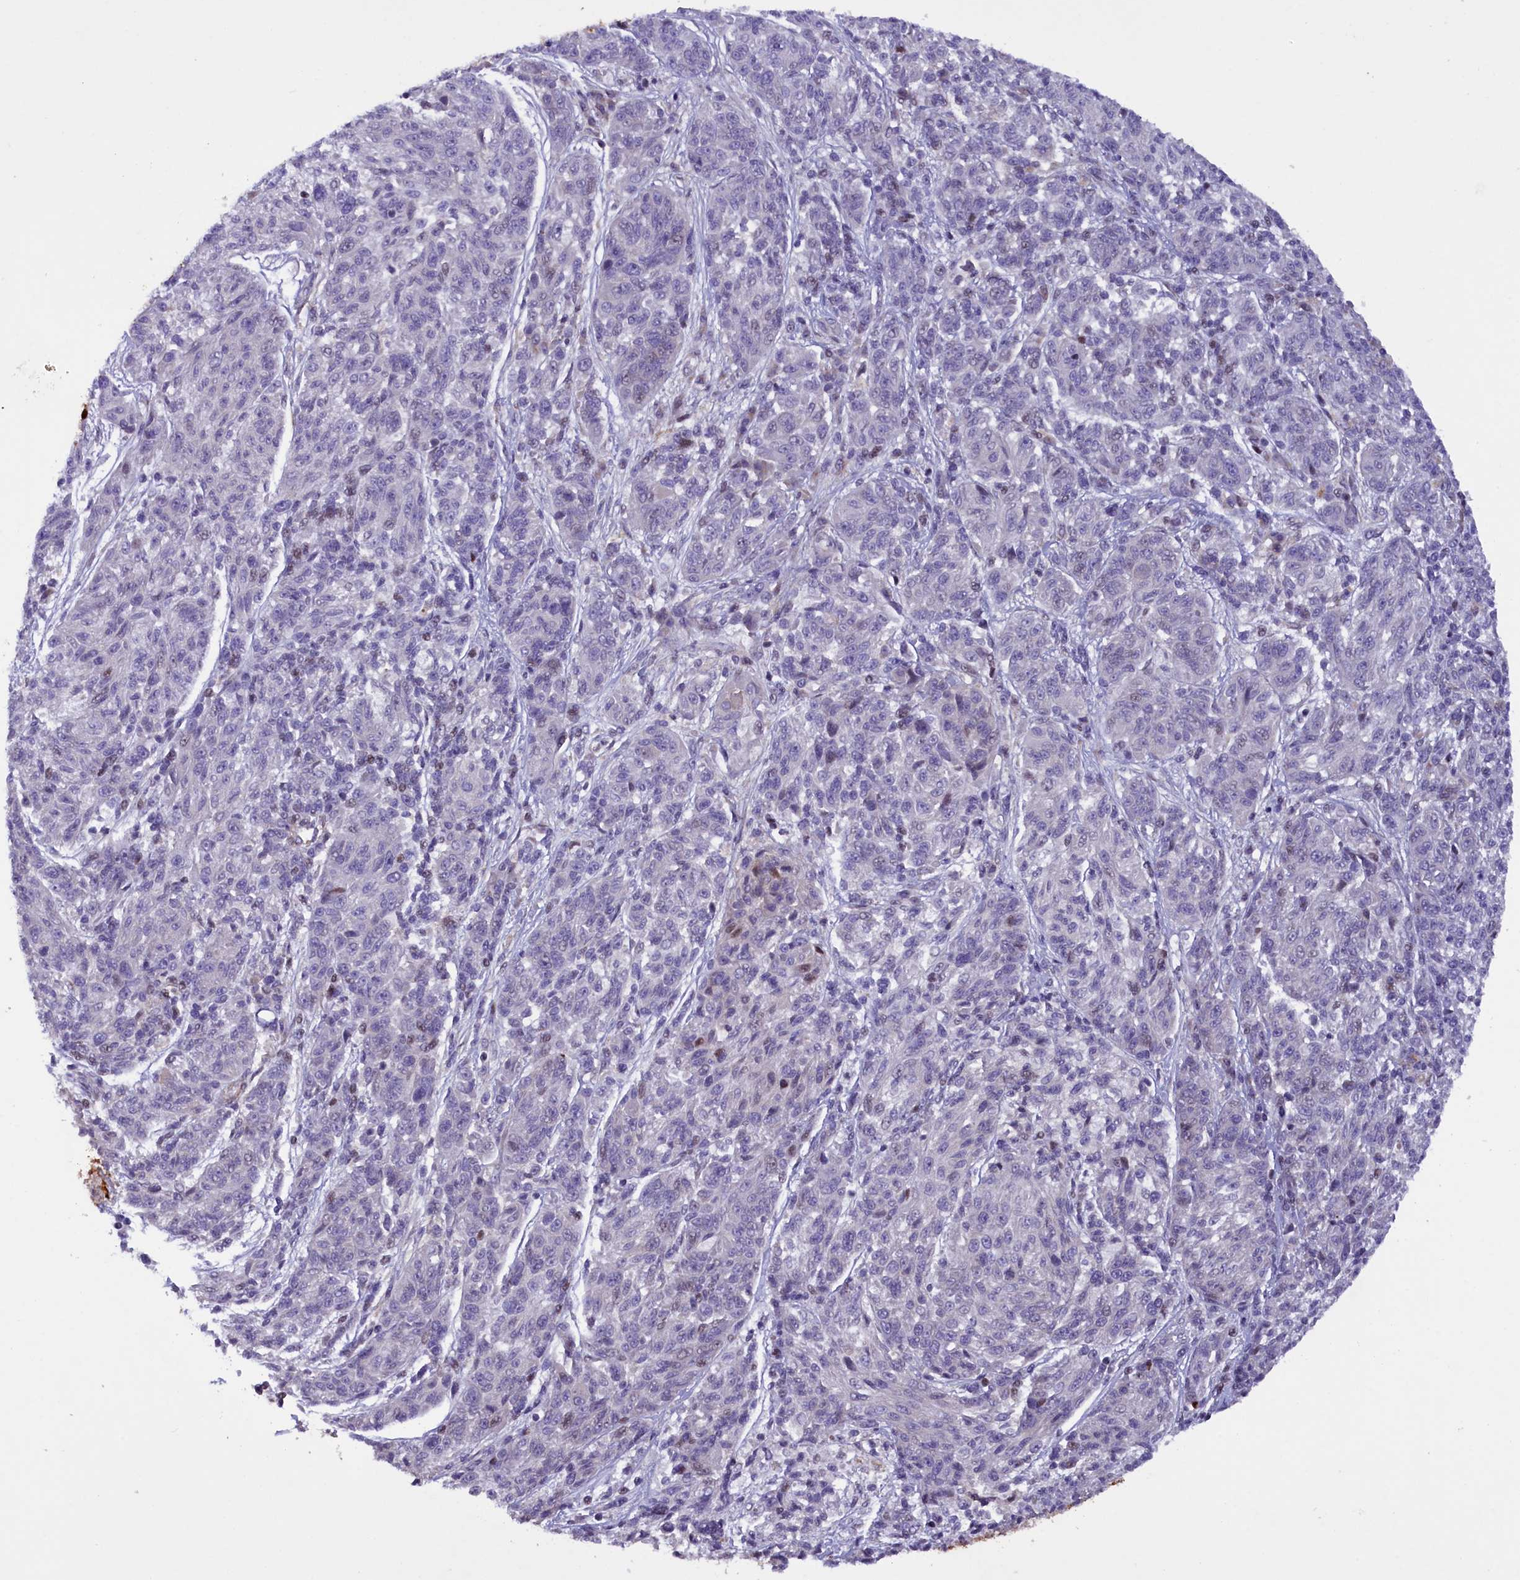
{"staining": {"intensity": "negative", "quantity": "none", "location": "none"}, "tissue": "melanoma", "cell_type": "Tumor cells", "image_type": "cancer", "snomed": [{"axis": "morphology", "description": "Malignant melanoma, NOS"}, {"axis": "topography", "description": "Skin"}], "caption": "Malignant melanoma was stained to show a protein in brown. There is no significant staining in tumor cells. (DAB (3,3'-diaminobenzidine) immunohistochemistry with hematoxylin counter stain).", "gene": "MAN2C1", "patient": {"sex": "male", "age": 53}}